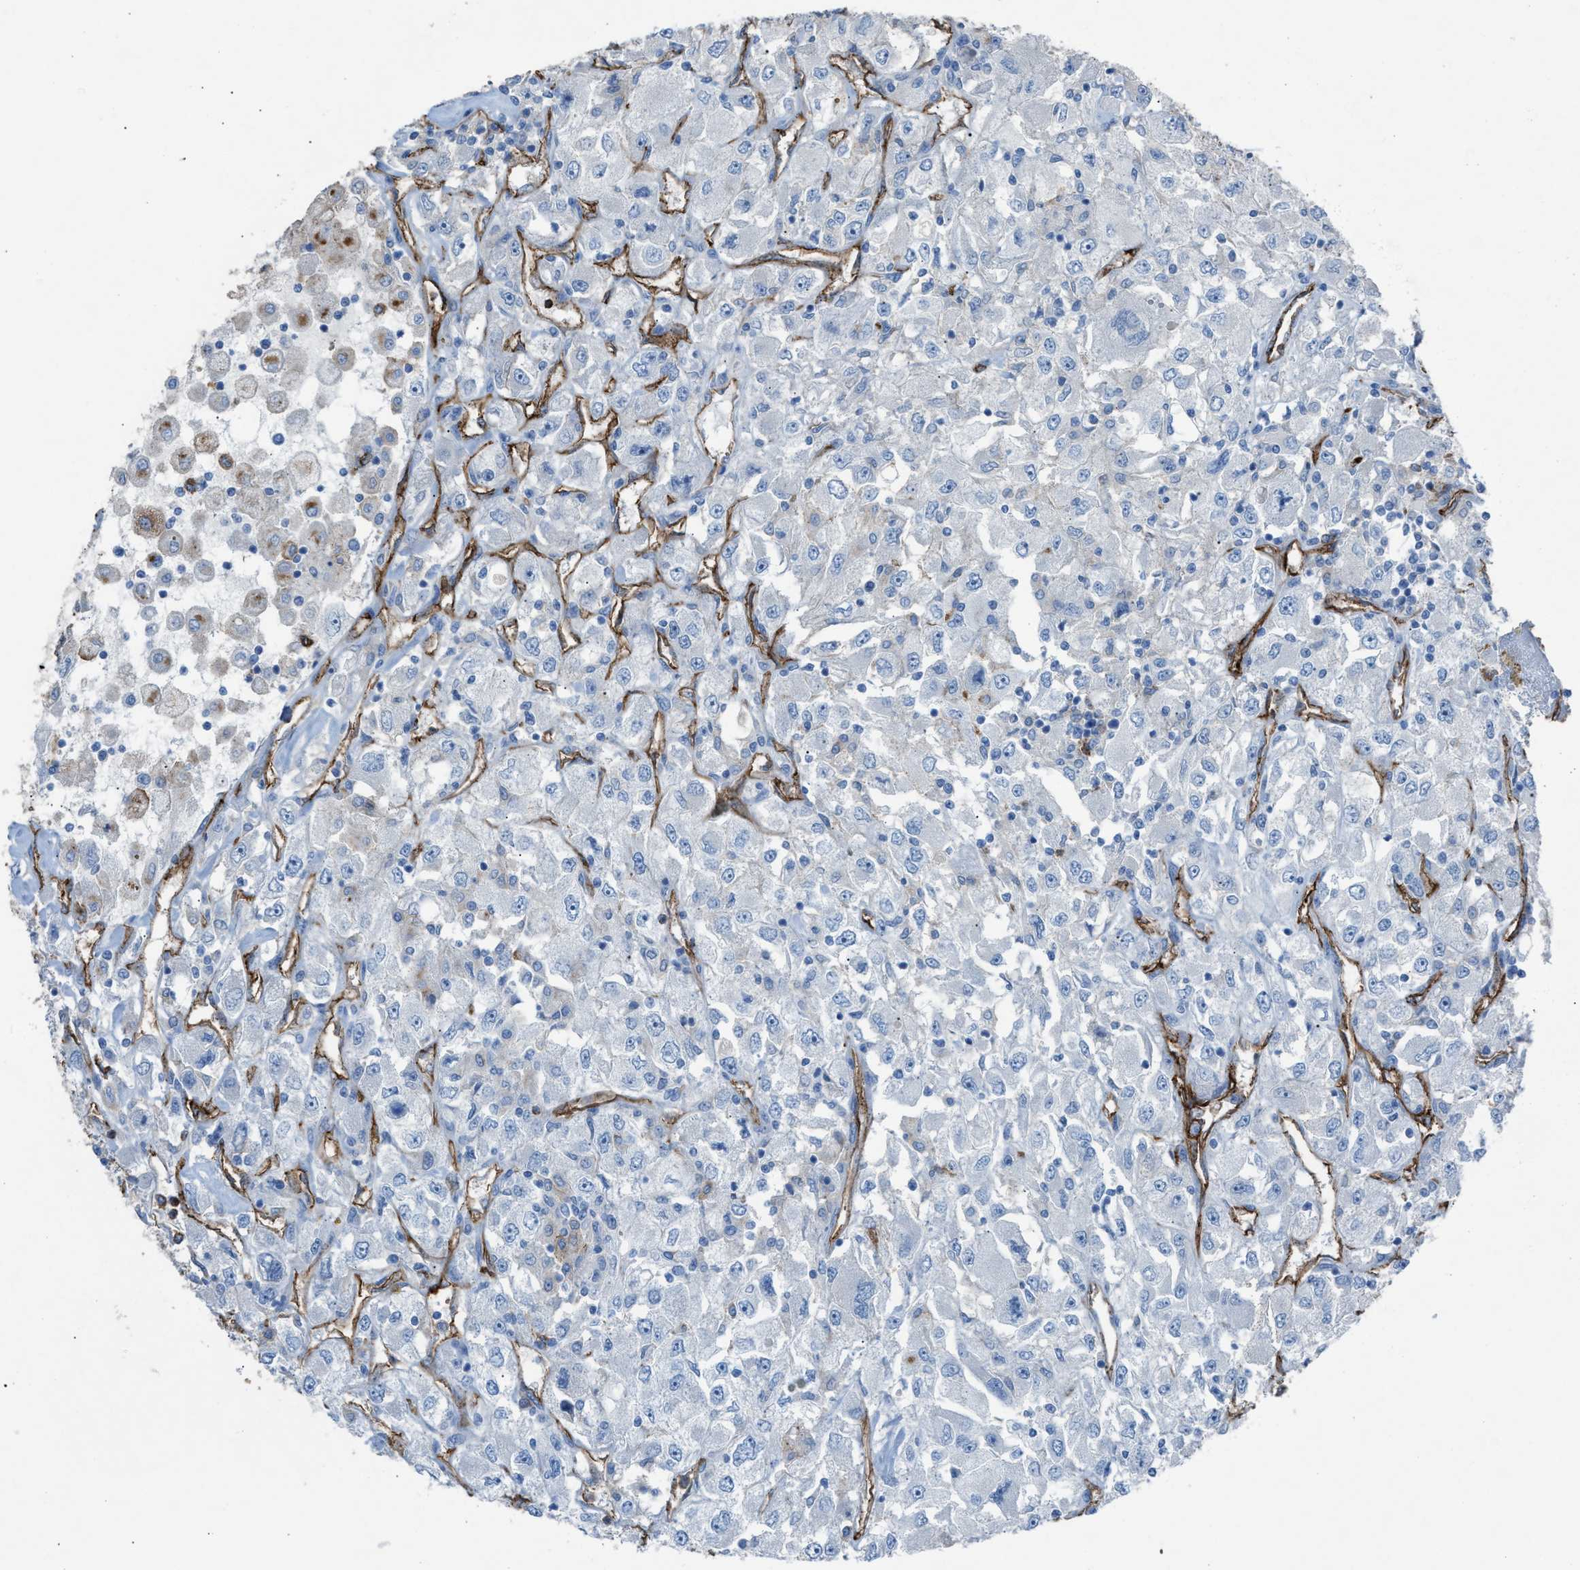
{"staining": {"intensity": "negative", "quantity": "none", "location": "none"}, "tissue": "renal cancer", "cell_type": "Tumor cells", "image_type": "cancer", "snomed": [{"axis": "morphology", "description": "Adenocarcinoma, NOS"}, {"axis": "topography", "description": "Kidney"}], "caption": "An immunohistochemistry (IHC) histopathology image of renal adenocarcinoma is shown. There is no staining in tumor cells of renal adenocarcinoma. (Stains: DAB (3,3'-diaminobenzidine) immunohistochemistry (IHC) with hematoxylin counter stain, Microscopy: brightfield microscopy at high magnification).", "gene": "DYSF", "patient": {"sex": "female", "age": 52}}